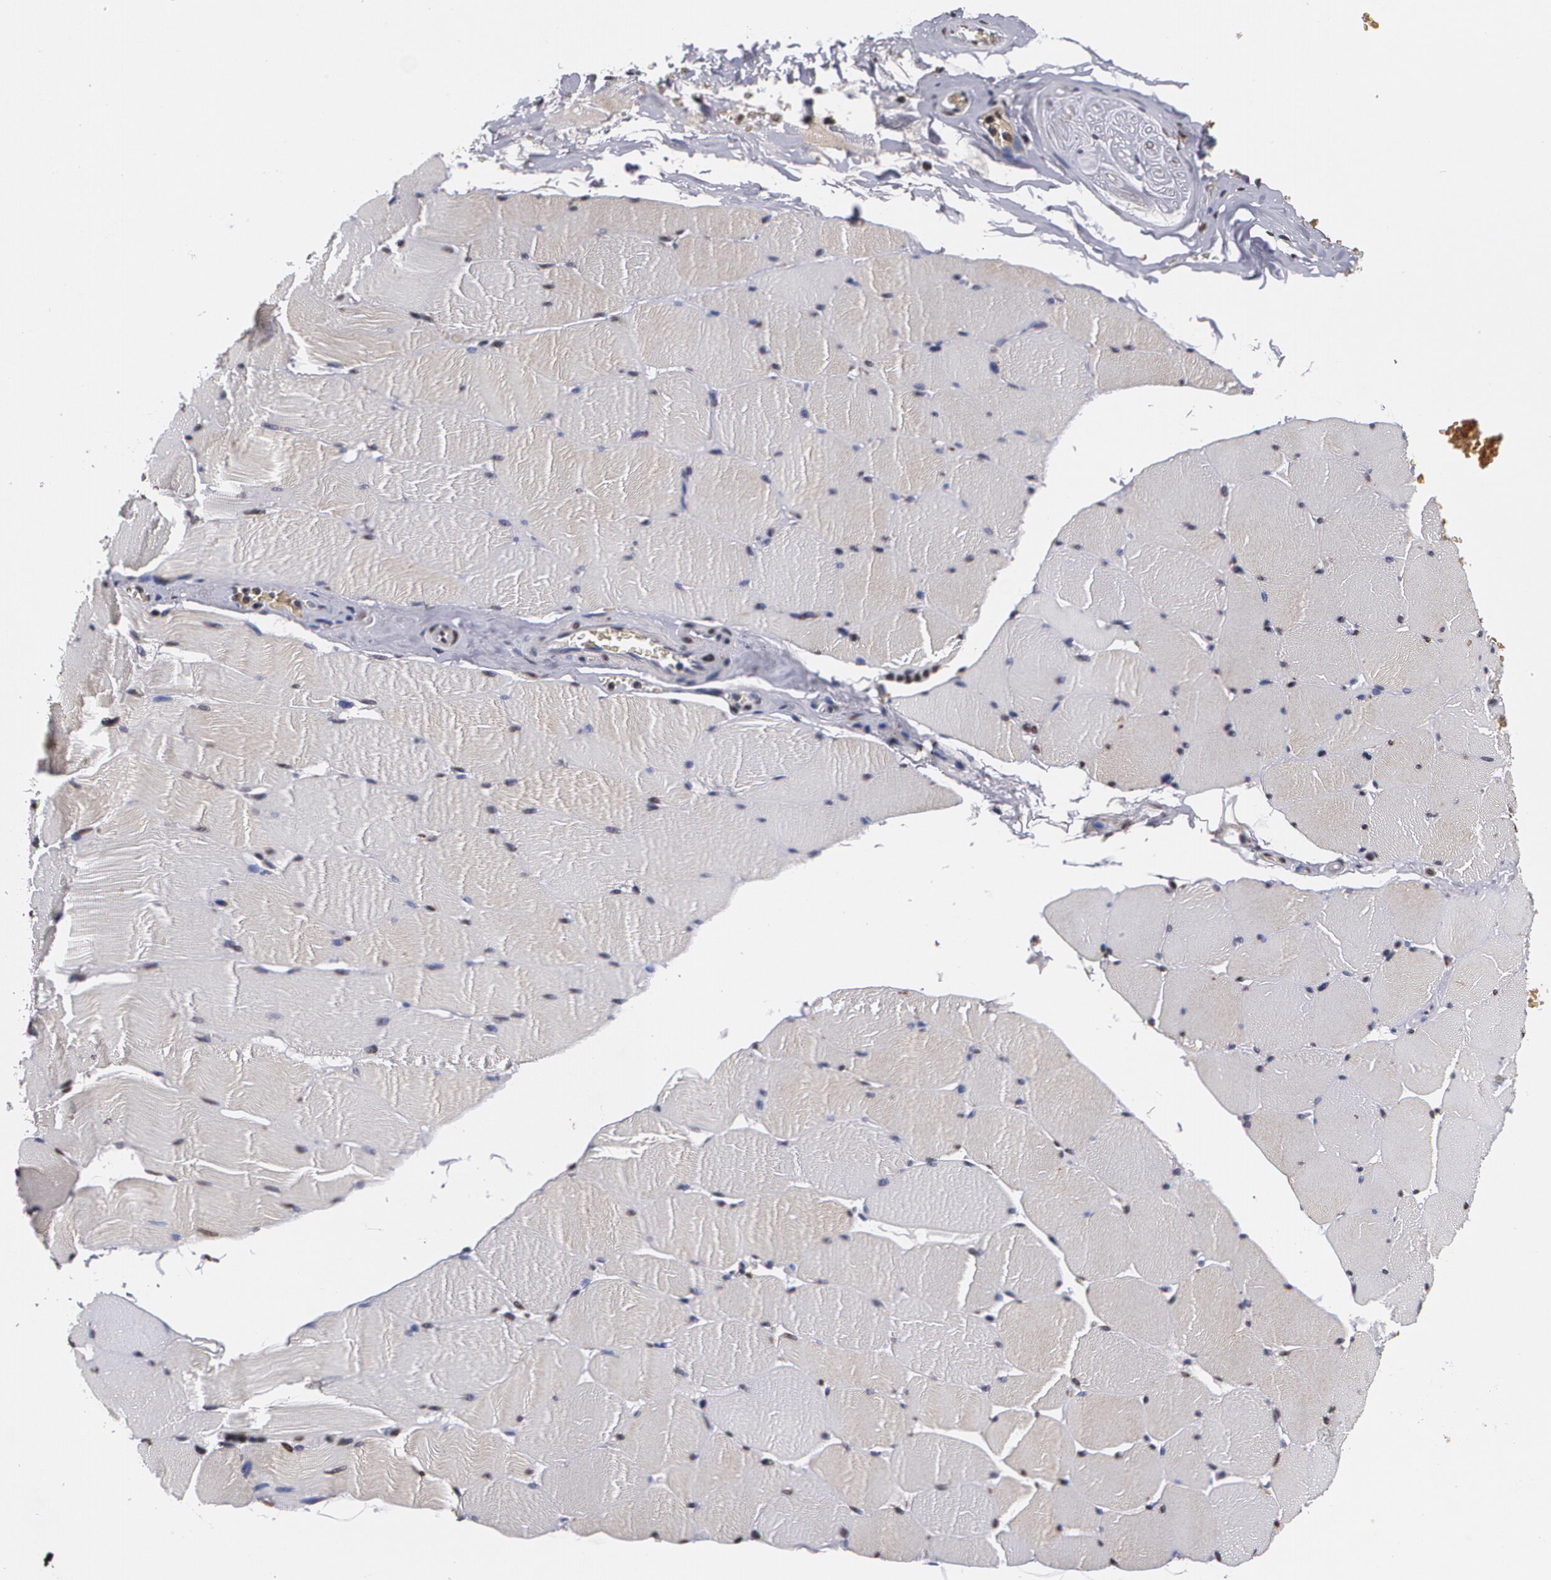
{"staining": {"intensity": "negative", "quantity": "none", "location": "none"}, "tissue": "skeletal muscle", "cell_type": "Myocytes", "image_type": "normal", "snomed": [{"axis": "morphology", "description": "Normal tissue, NOS"}, {"axis": "topography", "description": "Skeletal muscle"}], "caption": "Immunohistochemistry (IHC) of benign human skeletal muscle shows no expression in myocytes. (DAB (3,3'-diaminobenzidine) immunohistochemistry with hematoxylin counter stain).", "gene": "MVP", "patient": {"sex": "male", "age": 62}}